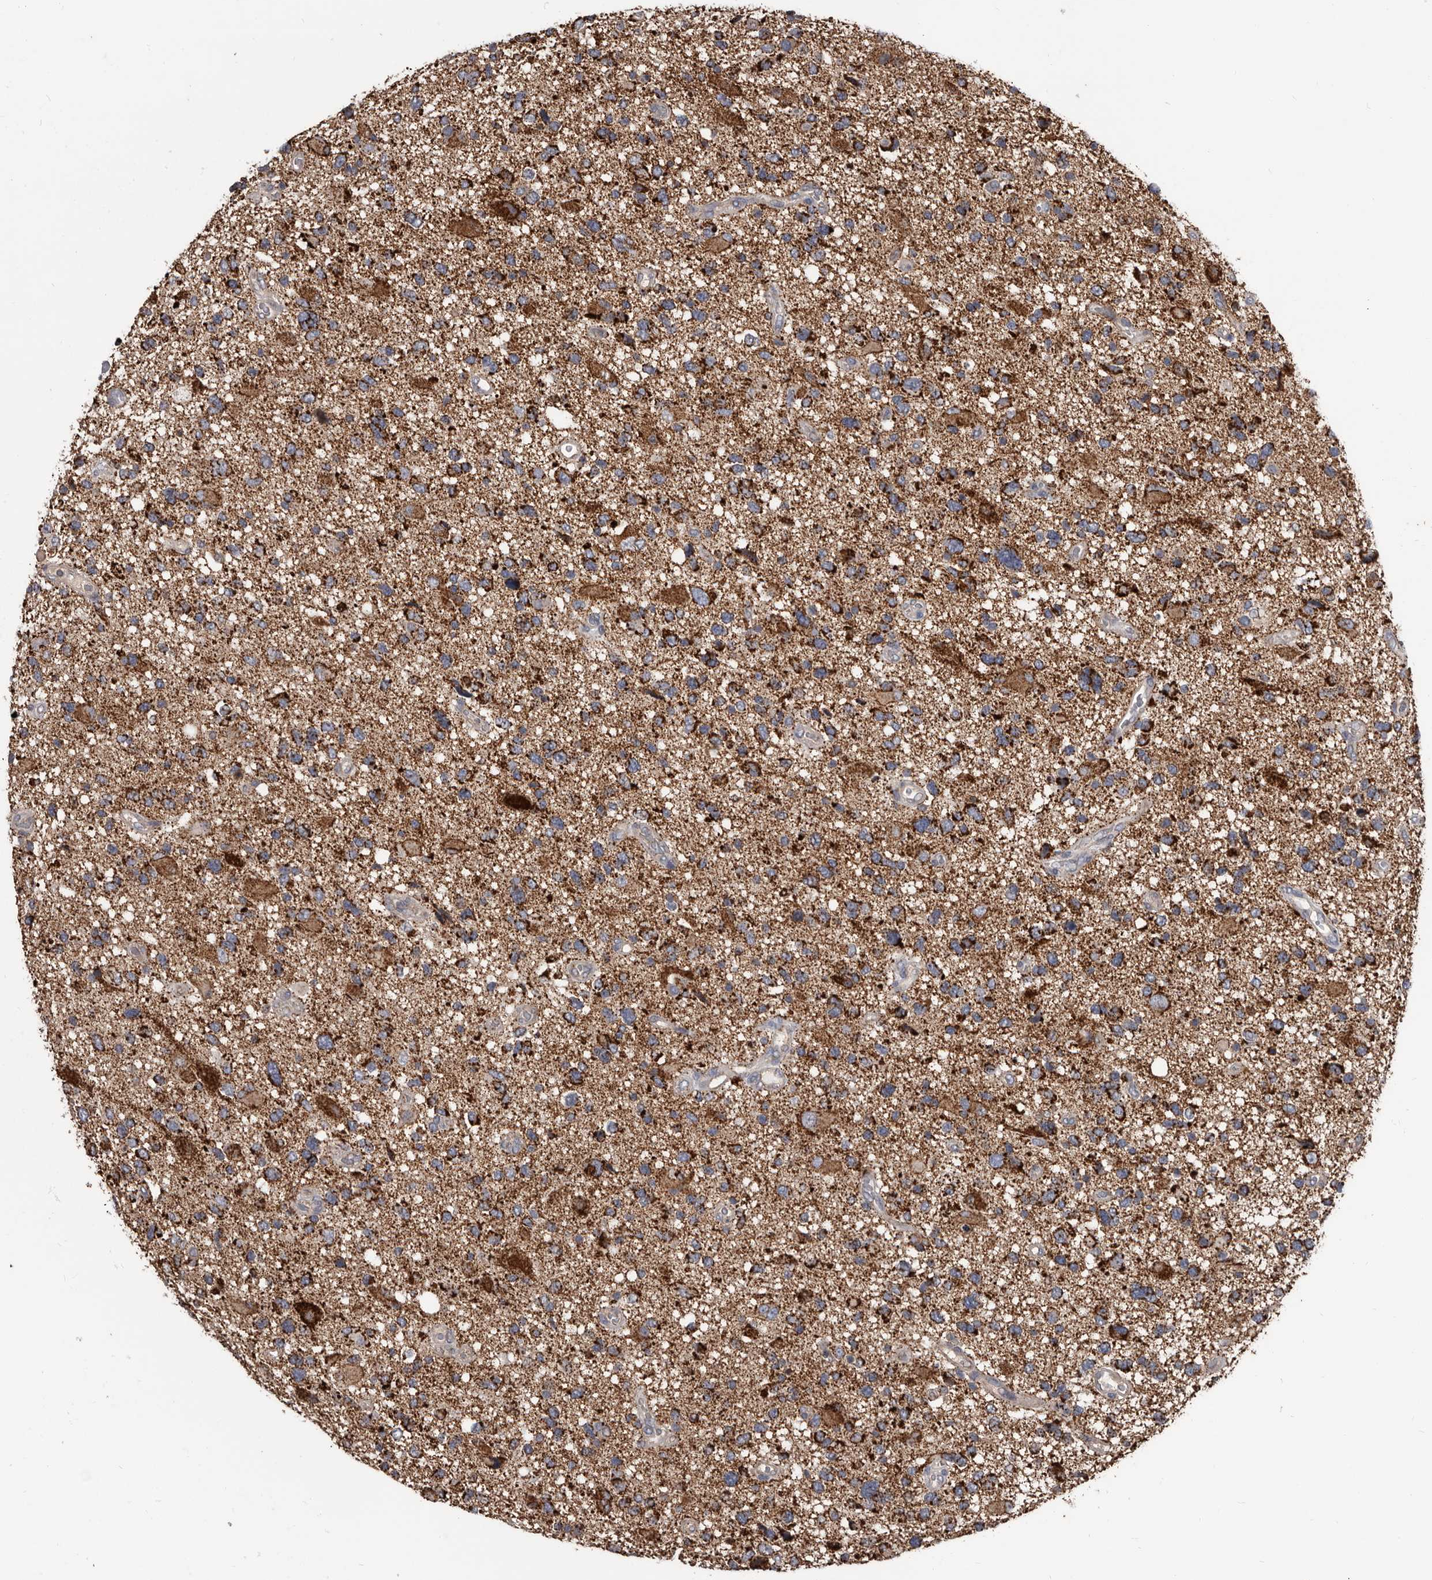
{"staining": {"intensity": "strong", "quantity": ">75%", "location": "cytoplasmic/membranous"}, "tissue": "glioma", "cell_type": "Tumor cells", "image_type": "cancer", "snomed": [{"axis": "morphology", "description": "Glioma, malignant, High grade"}, {"axis": "topography", "description": "Brain"}], "caption": "Strong cytoplasmic/membranous expression for a protein is present in about >75% of tumor cells of malignant glioma (high-grade) using immunohistochemistry.", "gene": "ALDH5A1", "patient": {"sex": "male", "age": 33}}